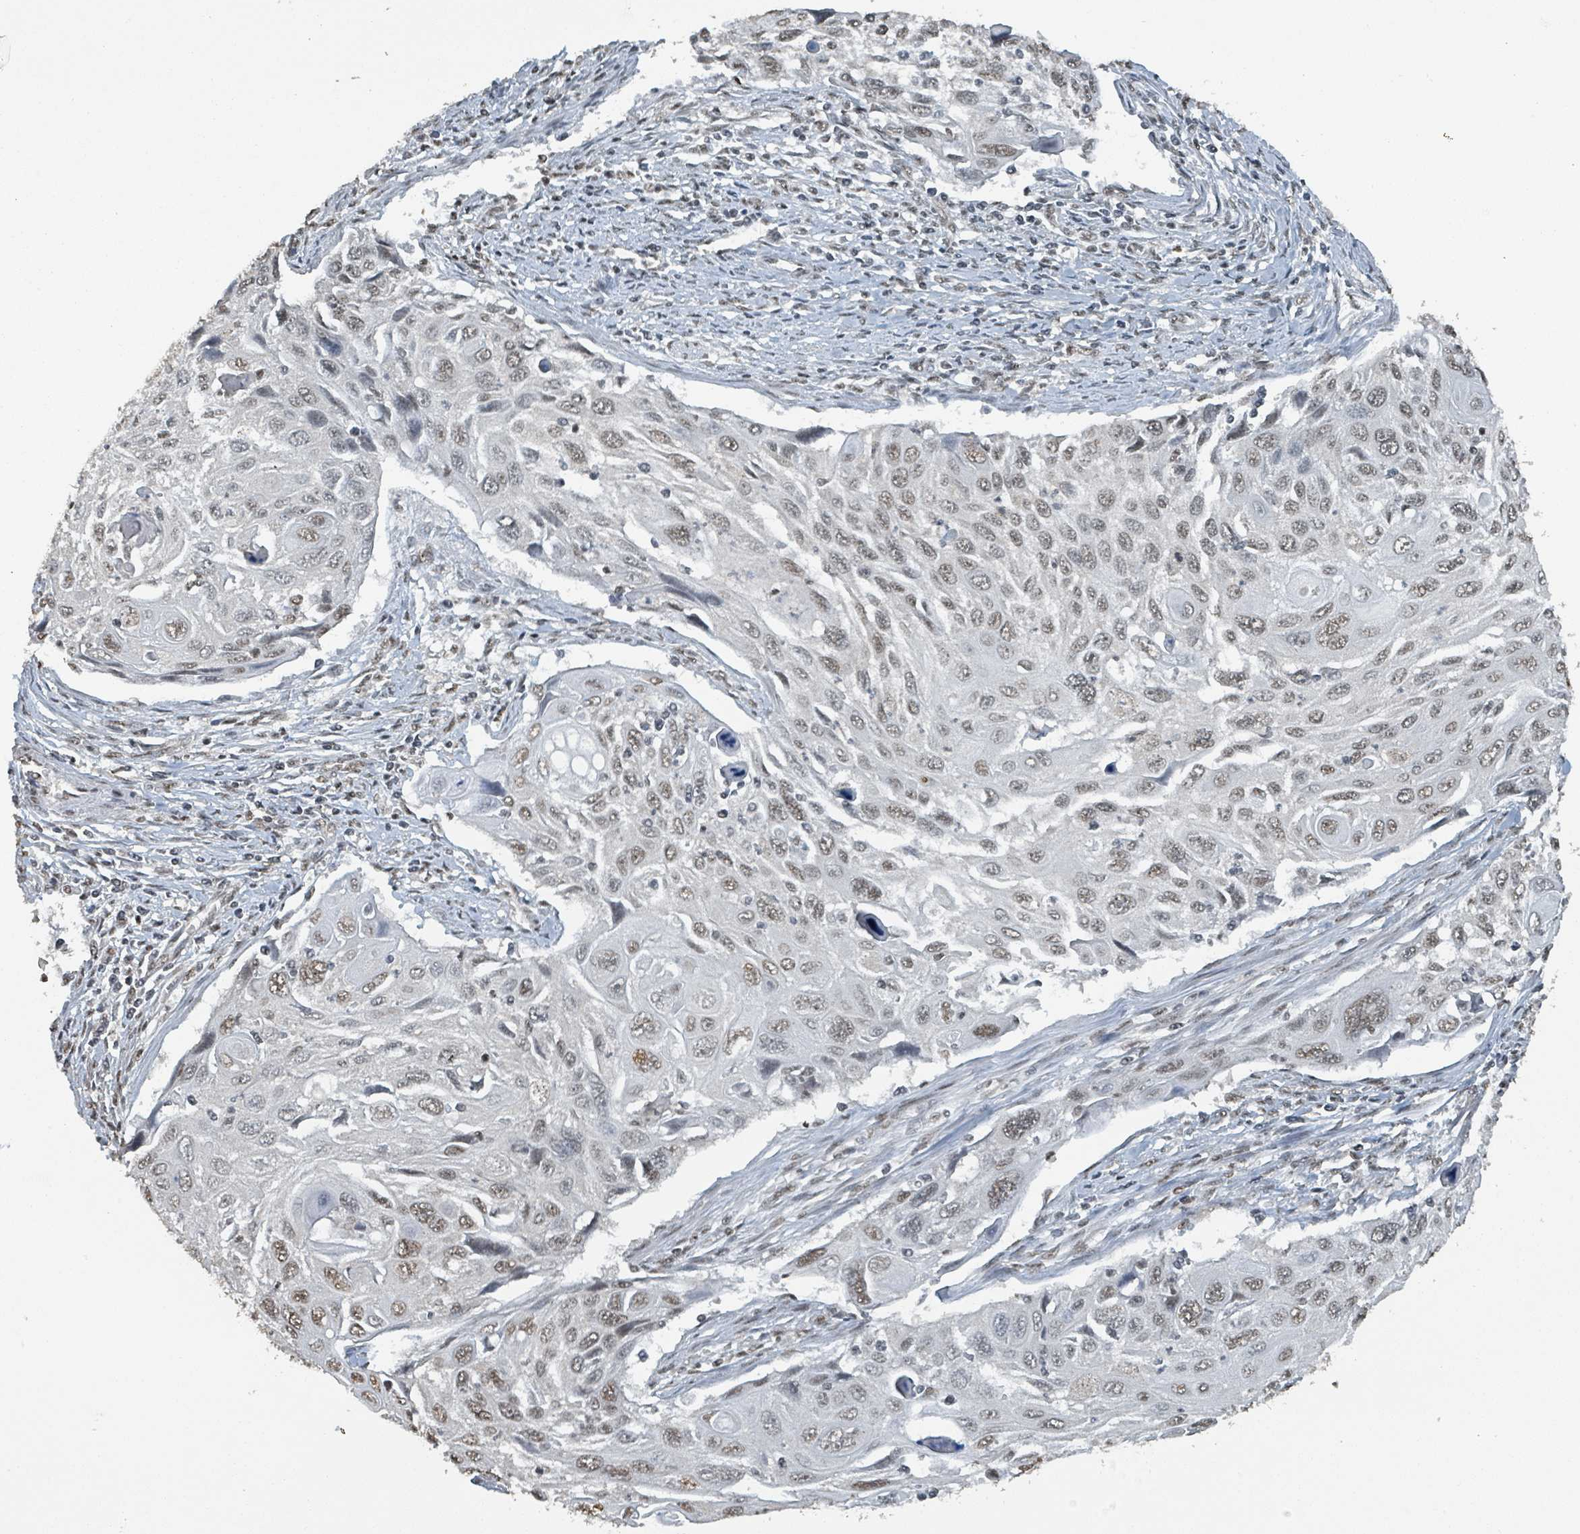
{"staining": {"intensity": "moderate", "quantity": ">75%", "location": "nuclear"}, "tissue": "cervical cancer", "cell_type": "Tumor cells", "image_type": "cancer", "snomed": [{"axis": "morphology", "description": "Squamous cell carcinoma, NOS"}, {"axis": "topography", "description": "Cervix"}], "caption": "Immunohistochemical staining of cervical squamous cell carcinoma exhibits medium levels of moderate nuclear positivity in about >75% of tumor cells.", "gene": "PHIP", "patient": {"sex": "female", "age": 70}}